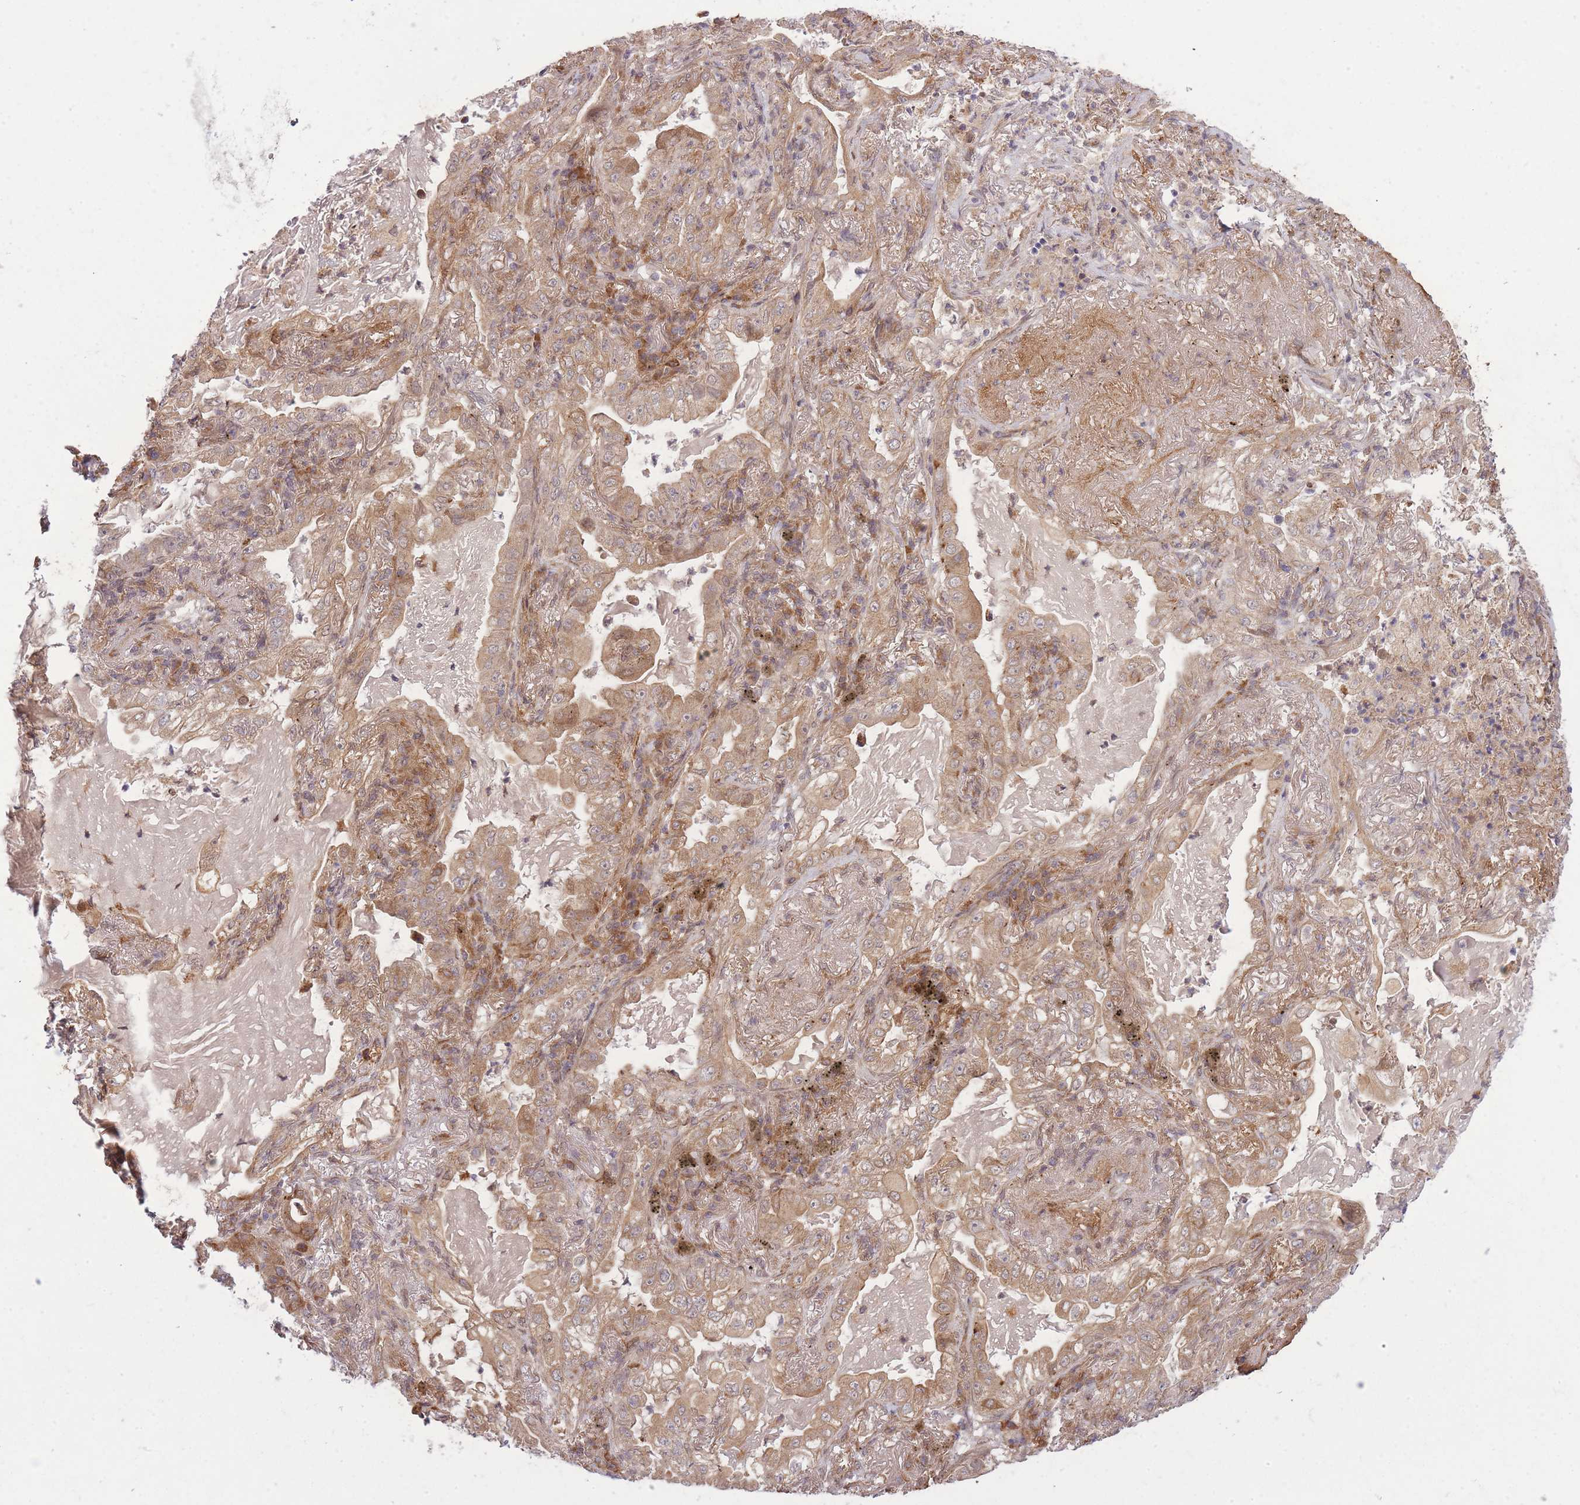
{"staining": {"intensity": "moderate", "quantity": ">75%", "location": "cytoplasmic/membranous"}, "tissue": "lung cancer", "cell_type": "Tumor cells", "image_type": "cancer", "snomed": [{"axis": "morphology", "description": "Adenocarcinoma, NOS"}, {"axis": "topography", "description": "Lung"}], "caption": "Immunohistochemical staining of lung cancer (adenocarcinoma) exhibits medium levels of moderate cytoplasmic/membranous positivity in approximately >75% of tumor cells.", "gene": "ZNF391", "patient": {"sex": "female", "age": 73}}